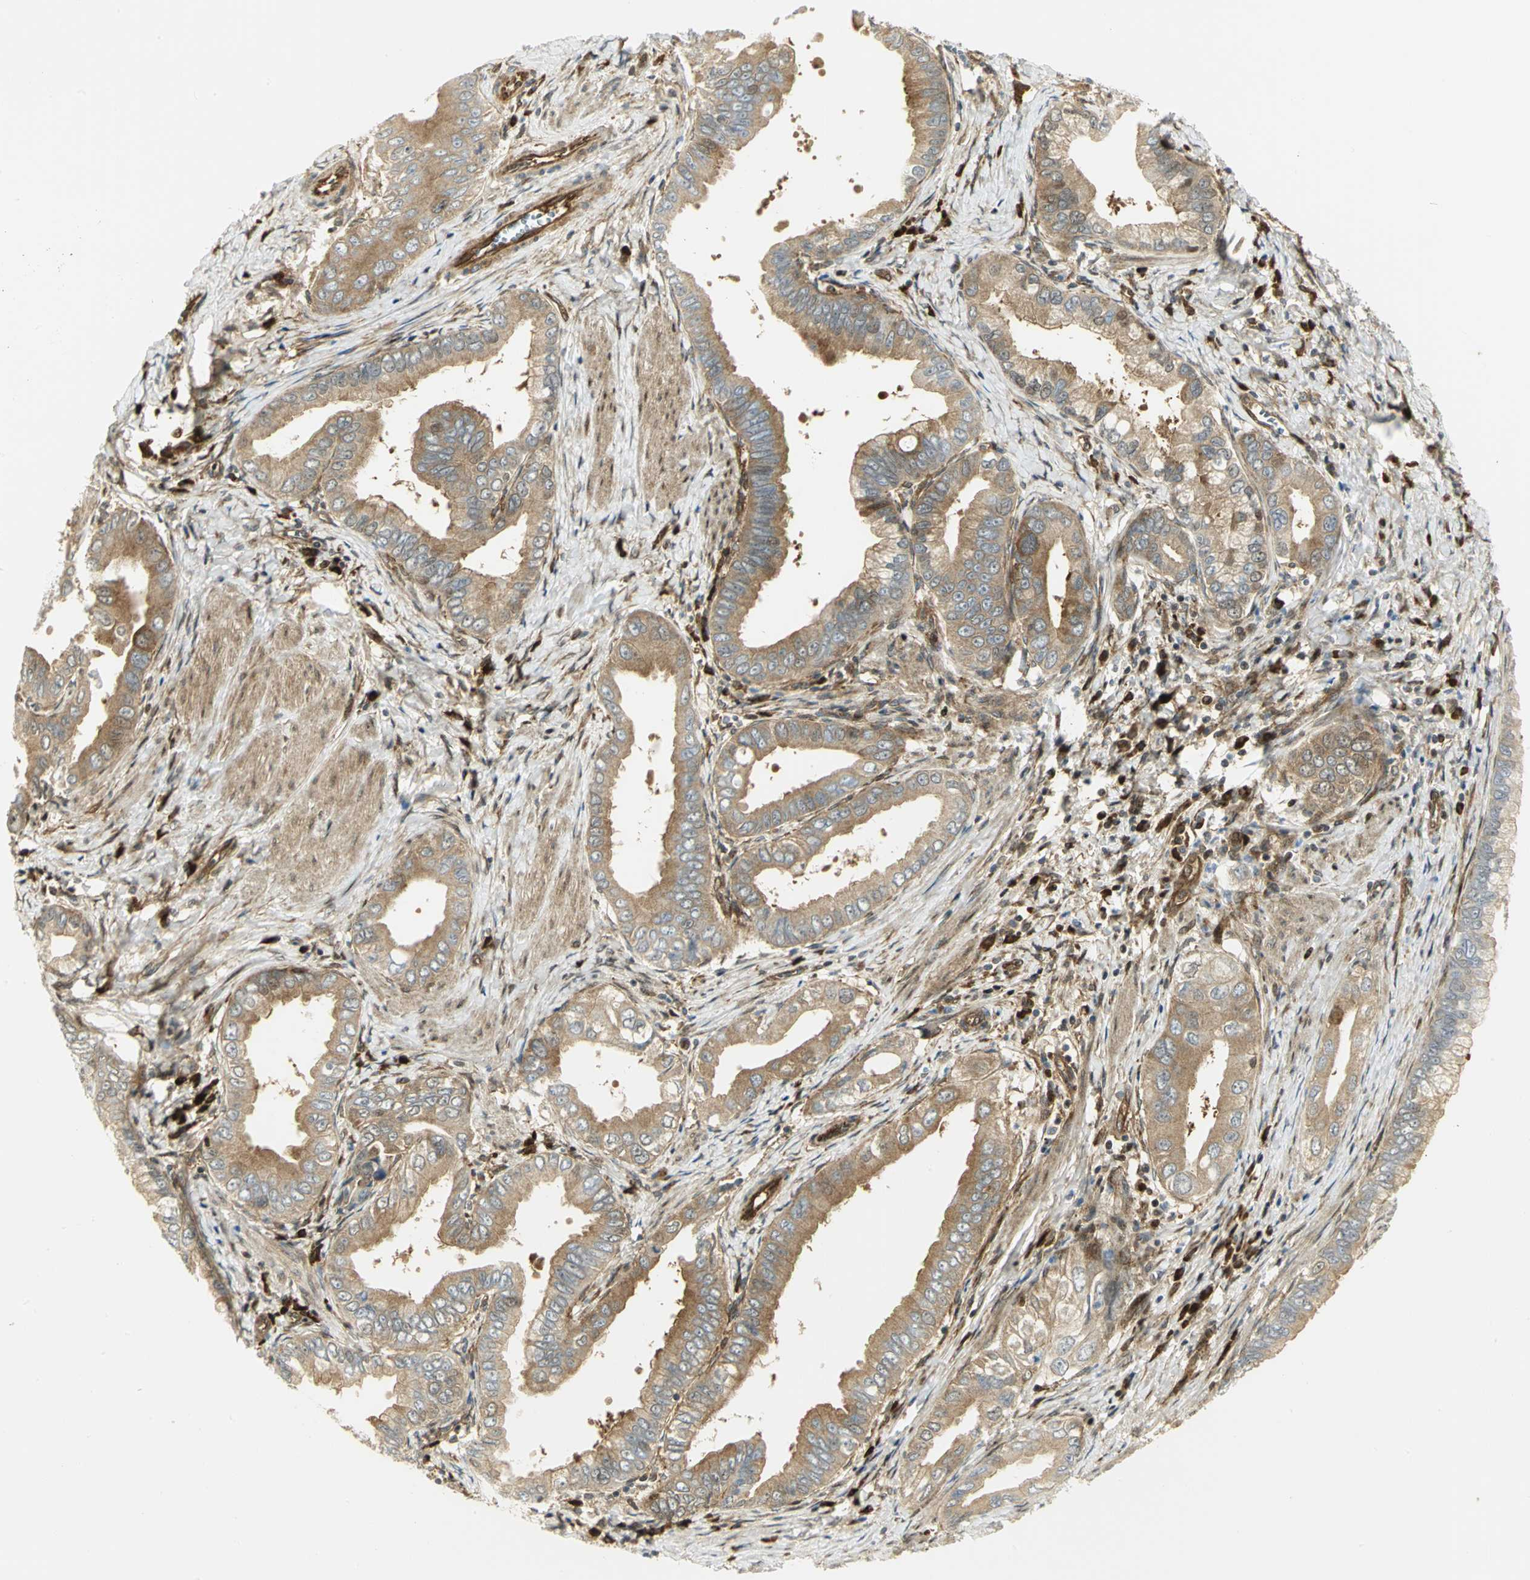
{"staining": {"intensity": "moderate", "quantity": ">75%", "location": "cytoplasmic/membranous"}, "tissue": "pancreatic cancer", "cell_type": "Tumor cells", "image_type": "cancer", "snomed": [{"axis": "morphology", "description": "Normal tissue, NOS"}, {"axis": "topography", "description": "Lymph node"}], "caption": "Protein staining demonstrates moderate cytoplasmic/membranous expression in approximately >75% of tumor cells in pancreatic cancer. Immunohistochemistry (ihc) stains the protein of interest in brown and the nuclei are stained blue.", "gene": "EEA1", "patient": {"sex": "male", "age": 50}}